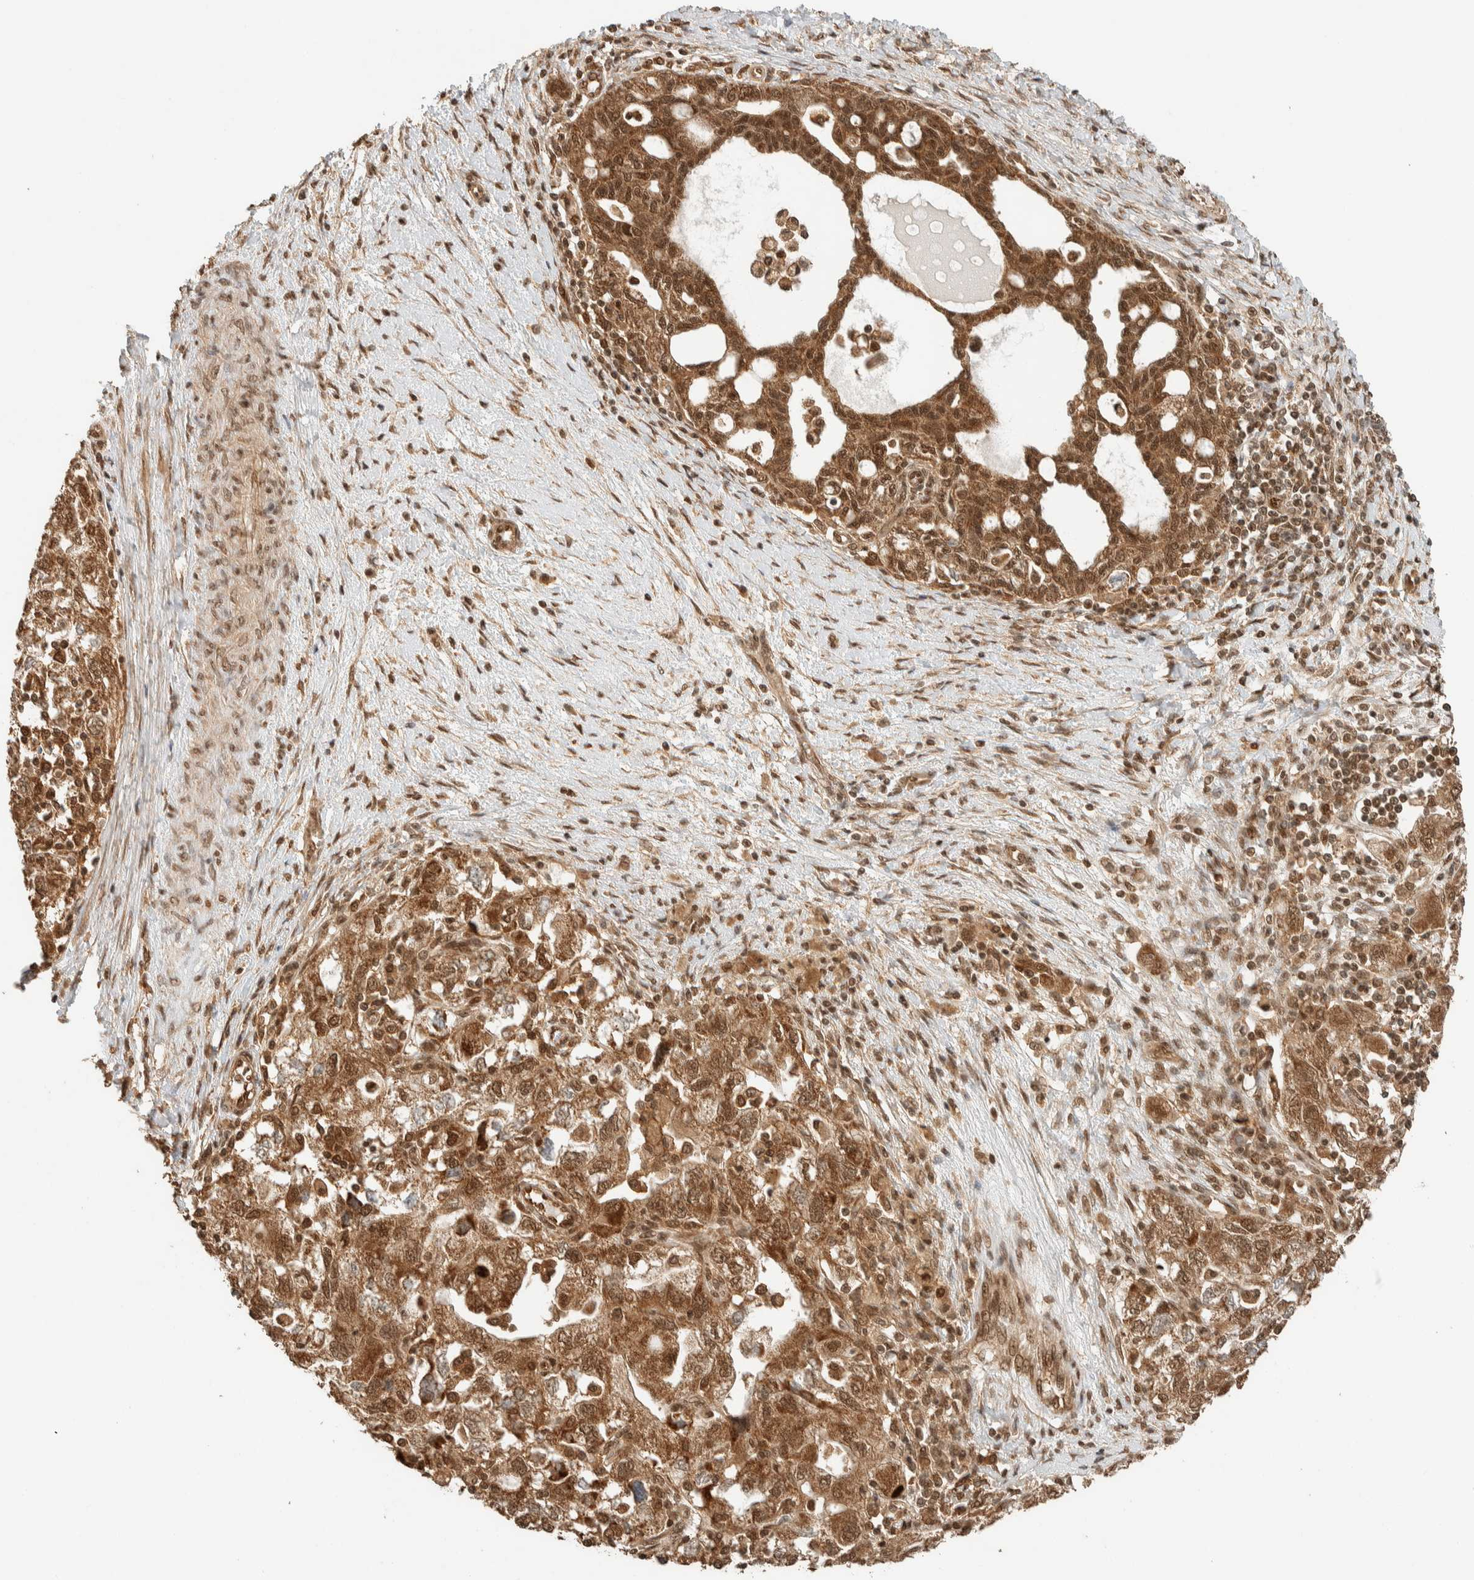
{"staining": {"intensity": "moderate", "quantity": ">75%", "location": "cytoplasmic/membranous,nuclear"}, "tissue": "ovarian cancer", "cell_type": "Tumor cells", "image_type": "cancer", "snomed": [{"axis": "morphology", "description": "Carcinoma, NOS"}, {"axis": "morphology", "description": "Cystadenocarcinoma, serous, NOS"}, {"axis": "topography", "description": "Ovary"}], "caption": "A histopathology image of human ovarian carcinoma stained for a protein demonstrates moderate cytoplasmic/membranous and nuclear brown staining in tumor cells.", "gene": "ZBTB2", "patient": {"sex": "female", "age": 69}}